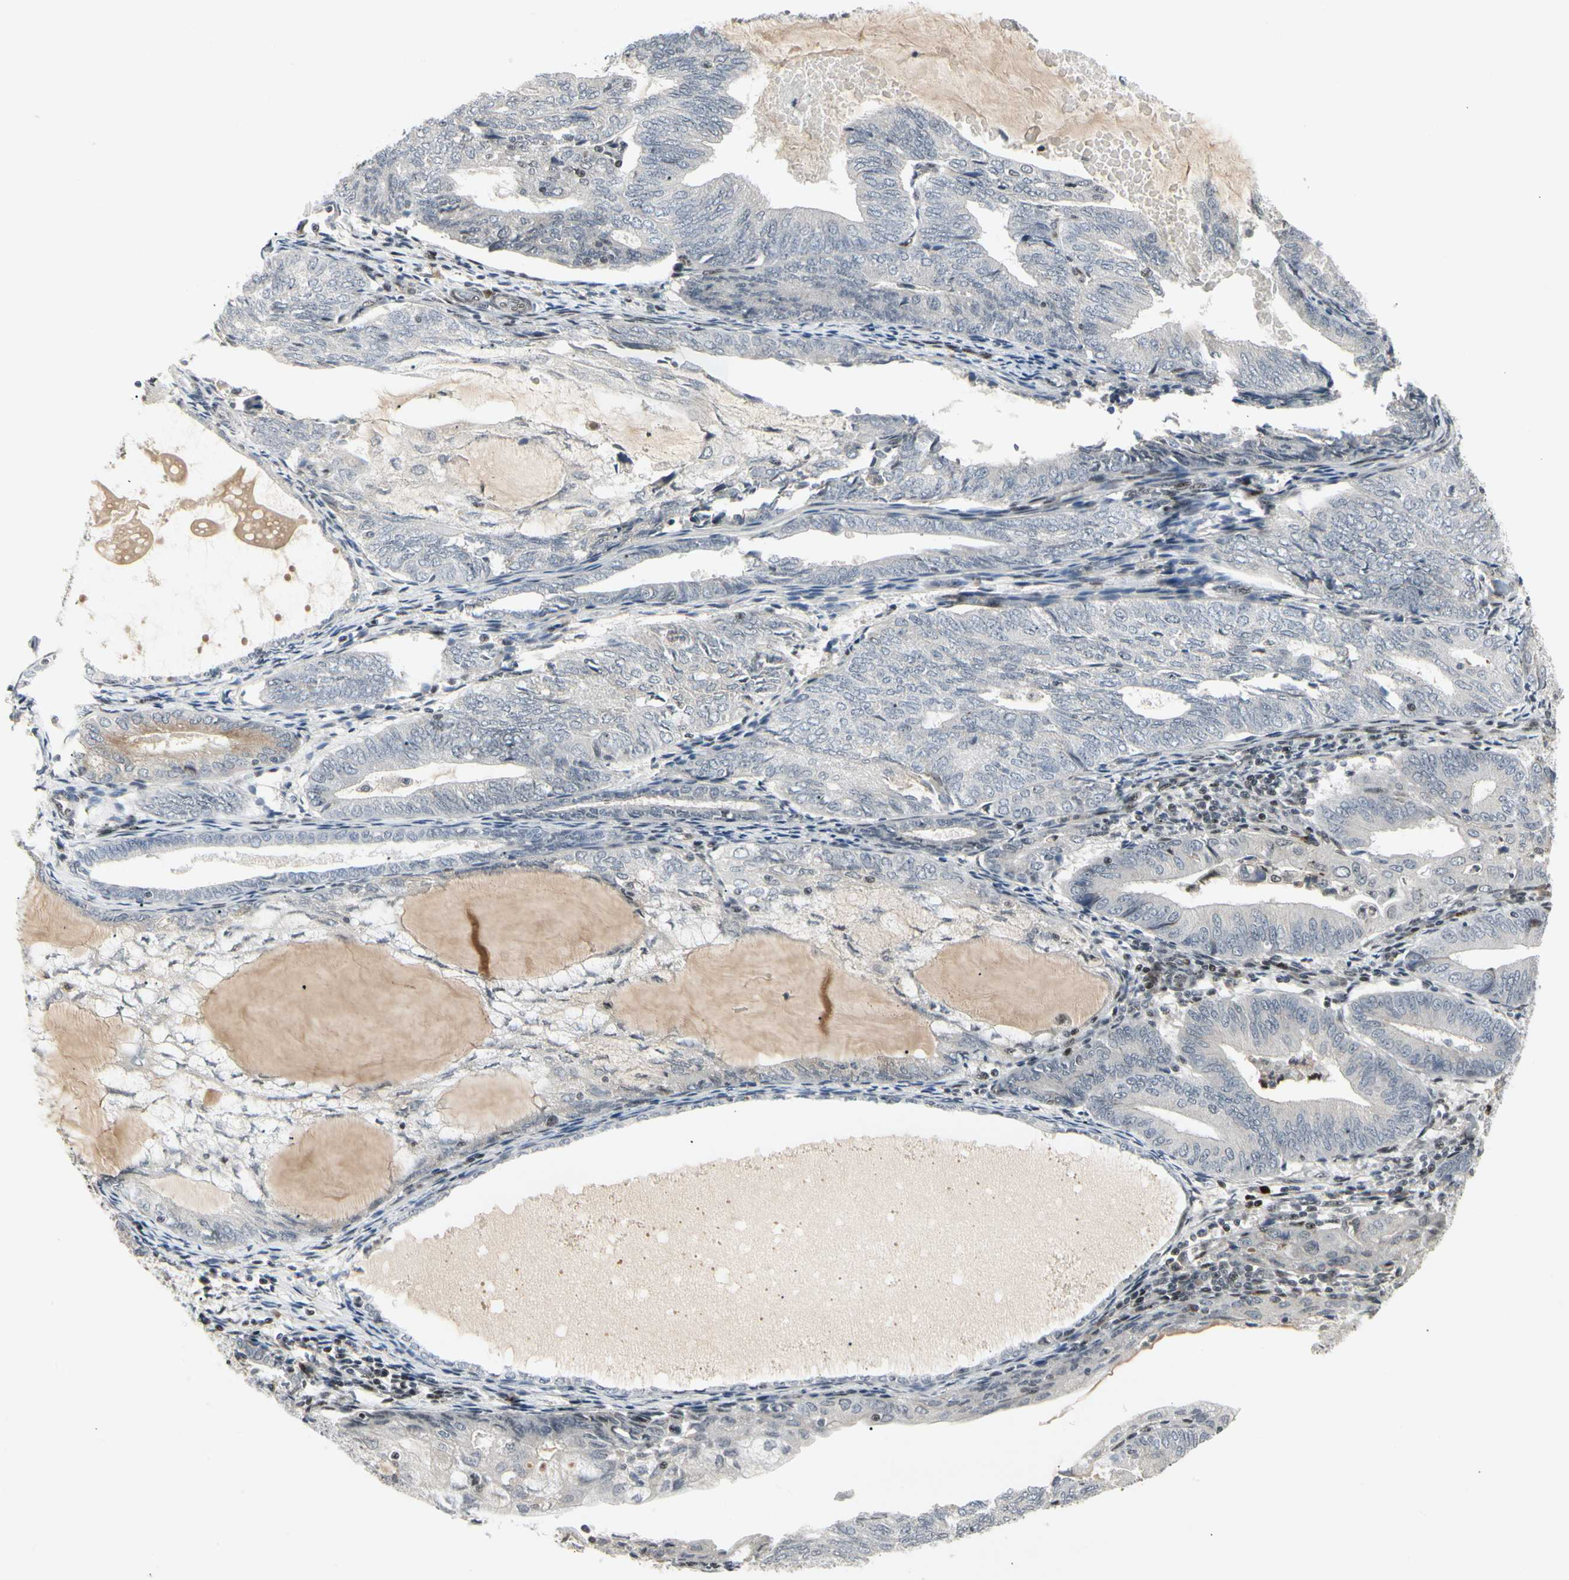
{"staining": {"intensity": "negative", "quantity": "none", "location": "none"}, "tissue": "endometrial cancer", "cell_type": "Tumor cells", "image_type": "cancer", "snomed": [{"axis": "morphology", "description": "Adenocarcinoma, NOS"}, {"axis": "topography", "description": "Endometrium"}], "caption": "Immunohistochemical staining of endometrial cancer (adenocarcinoma) shows no significant expression in tumor cells.", "gene": "FOXJ2", "patient": {"sex": "female", "age": 81}}